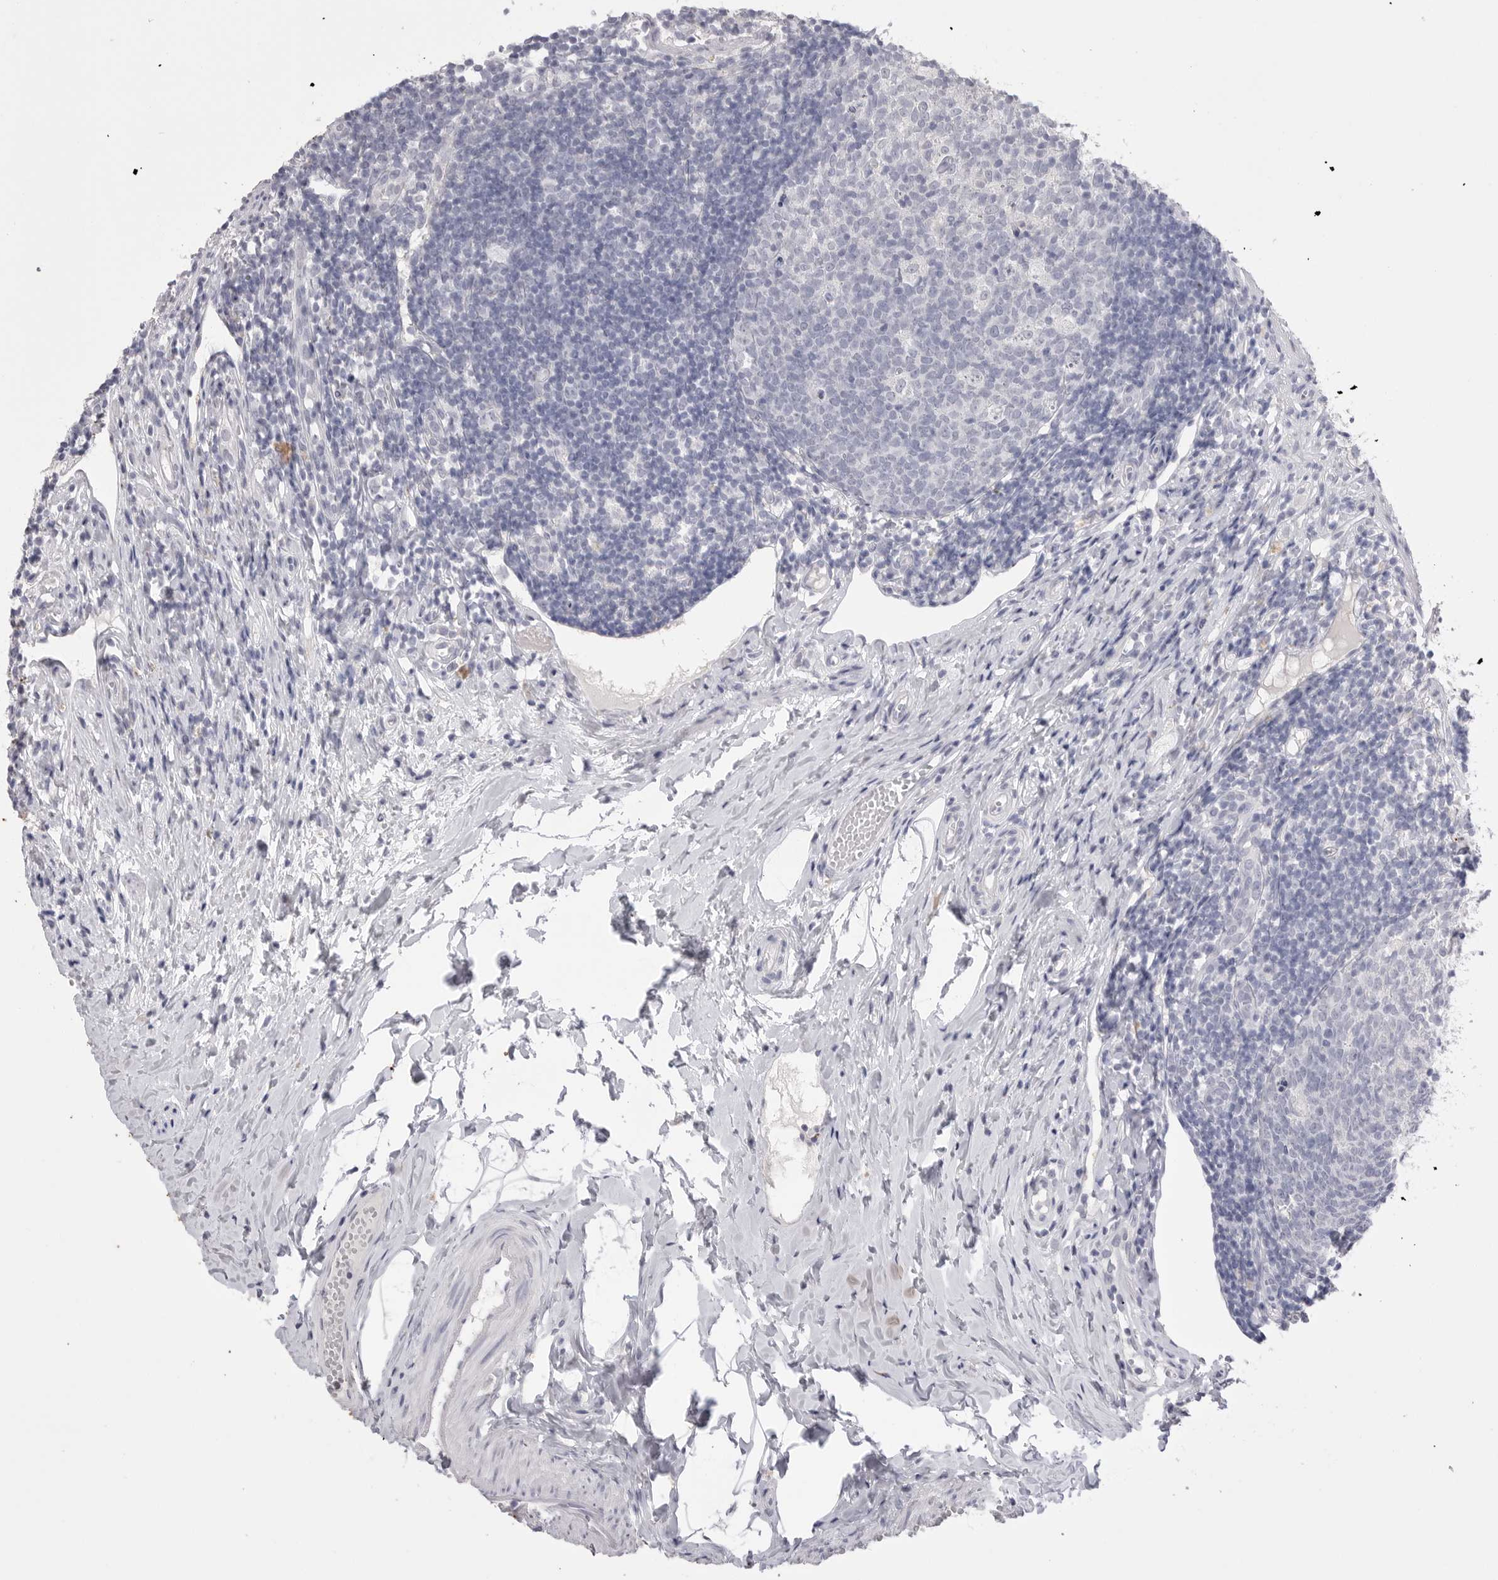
{"staining": {"intensity": "negative", "quantity": "none", "location": "none"}, "tissue": "appendix", "cell_type": "Lymphoid tissue", "image_type": "normal", "snomed": [{"axis": "morphology", "description": "Normal tissue, NOS"}, {"axis": "topography", "description": "Appendix"}], "caption": "This is an immunohistochemistry histopathology image of normal appendix. There is no staining in lymphoid tissue.", "gene": "CPB1", "patient": {"sex": "female", "age": 20}}